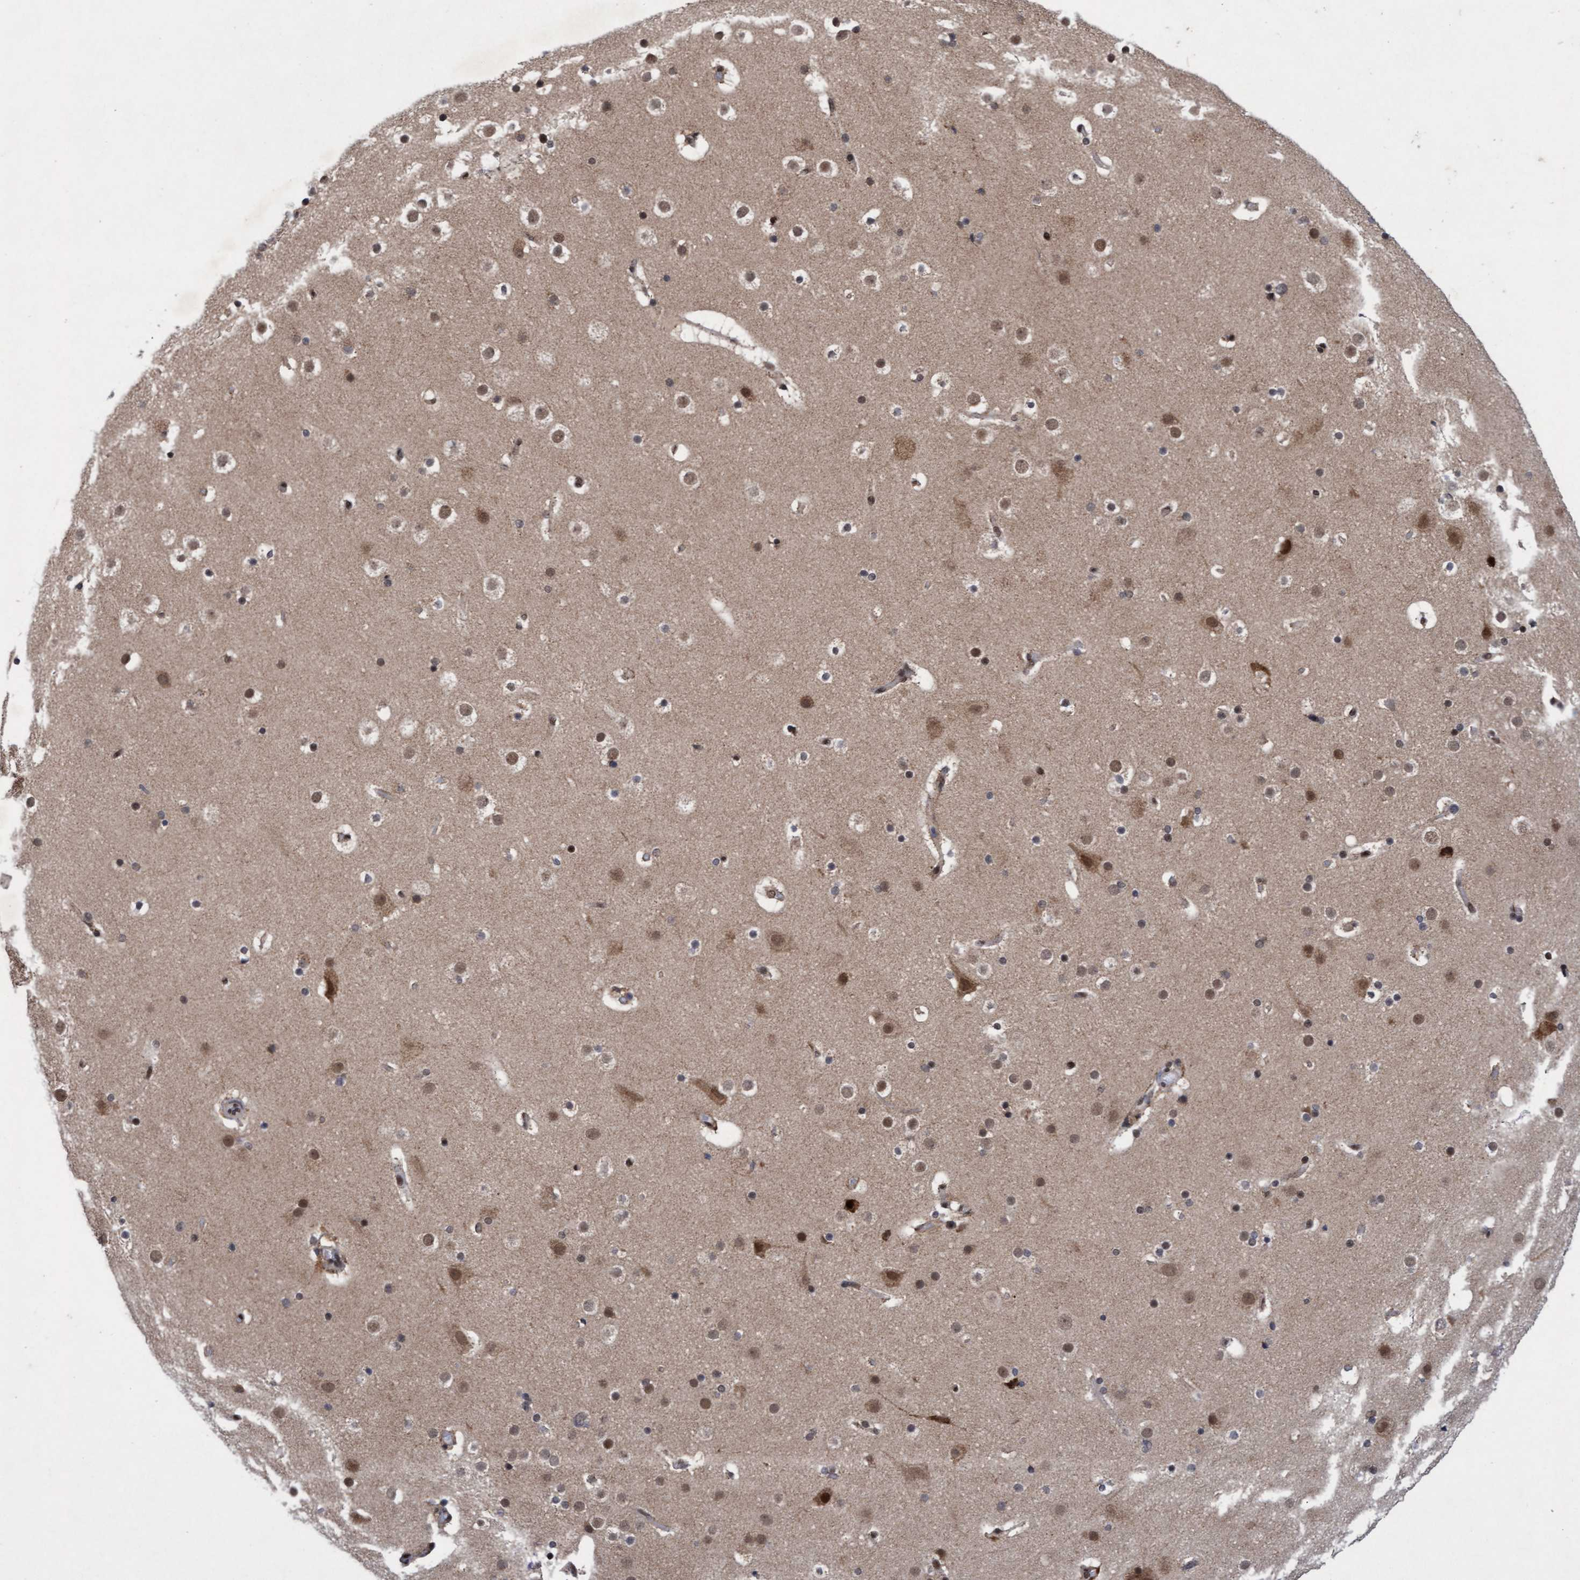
{"staining": {"intensity": "moderate", "quantity": ">75%", "location": "nuclear"}, "tissue": "cerebral cortex", "cell_type": "Endothelial cells", "image_type": "normal", "snomed": [{"axis": "morphology", "description": "Normal tissue, NOS"}, {"axis": "topography", "description": "Cerebral cortex"}], "caption": "Moderate nuclear staining is appreciated in approximately >75% of endothelial cells in unremarkable cerebral cortex. (DAB = brown stain, brightfield microscopy at high magnification).", "gene": "TANC2", "patient": {"sex": "male", "age": 57}}